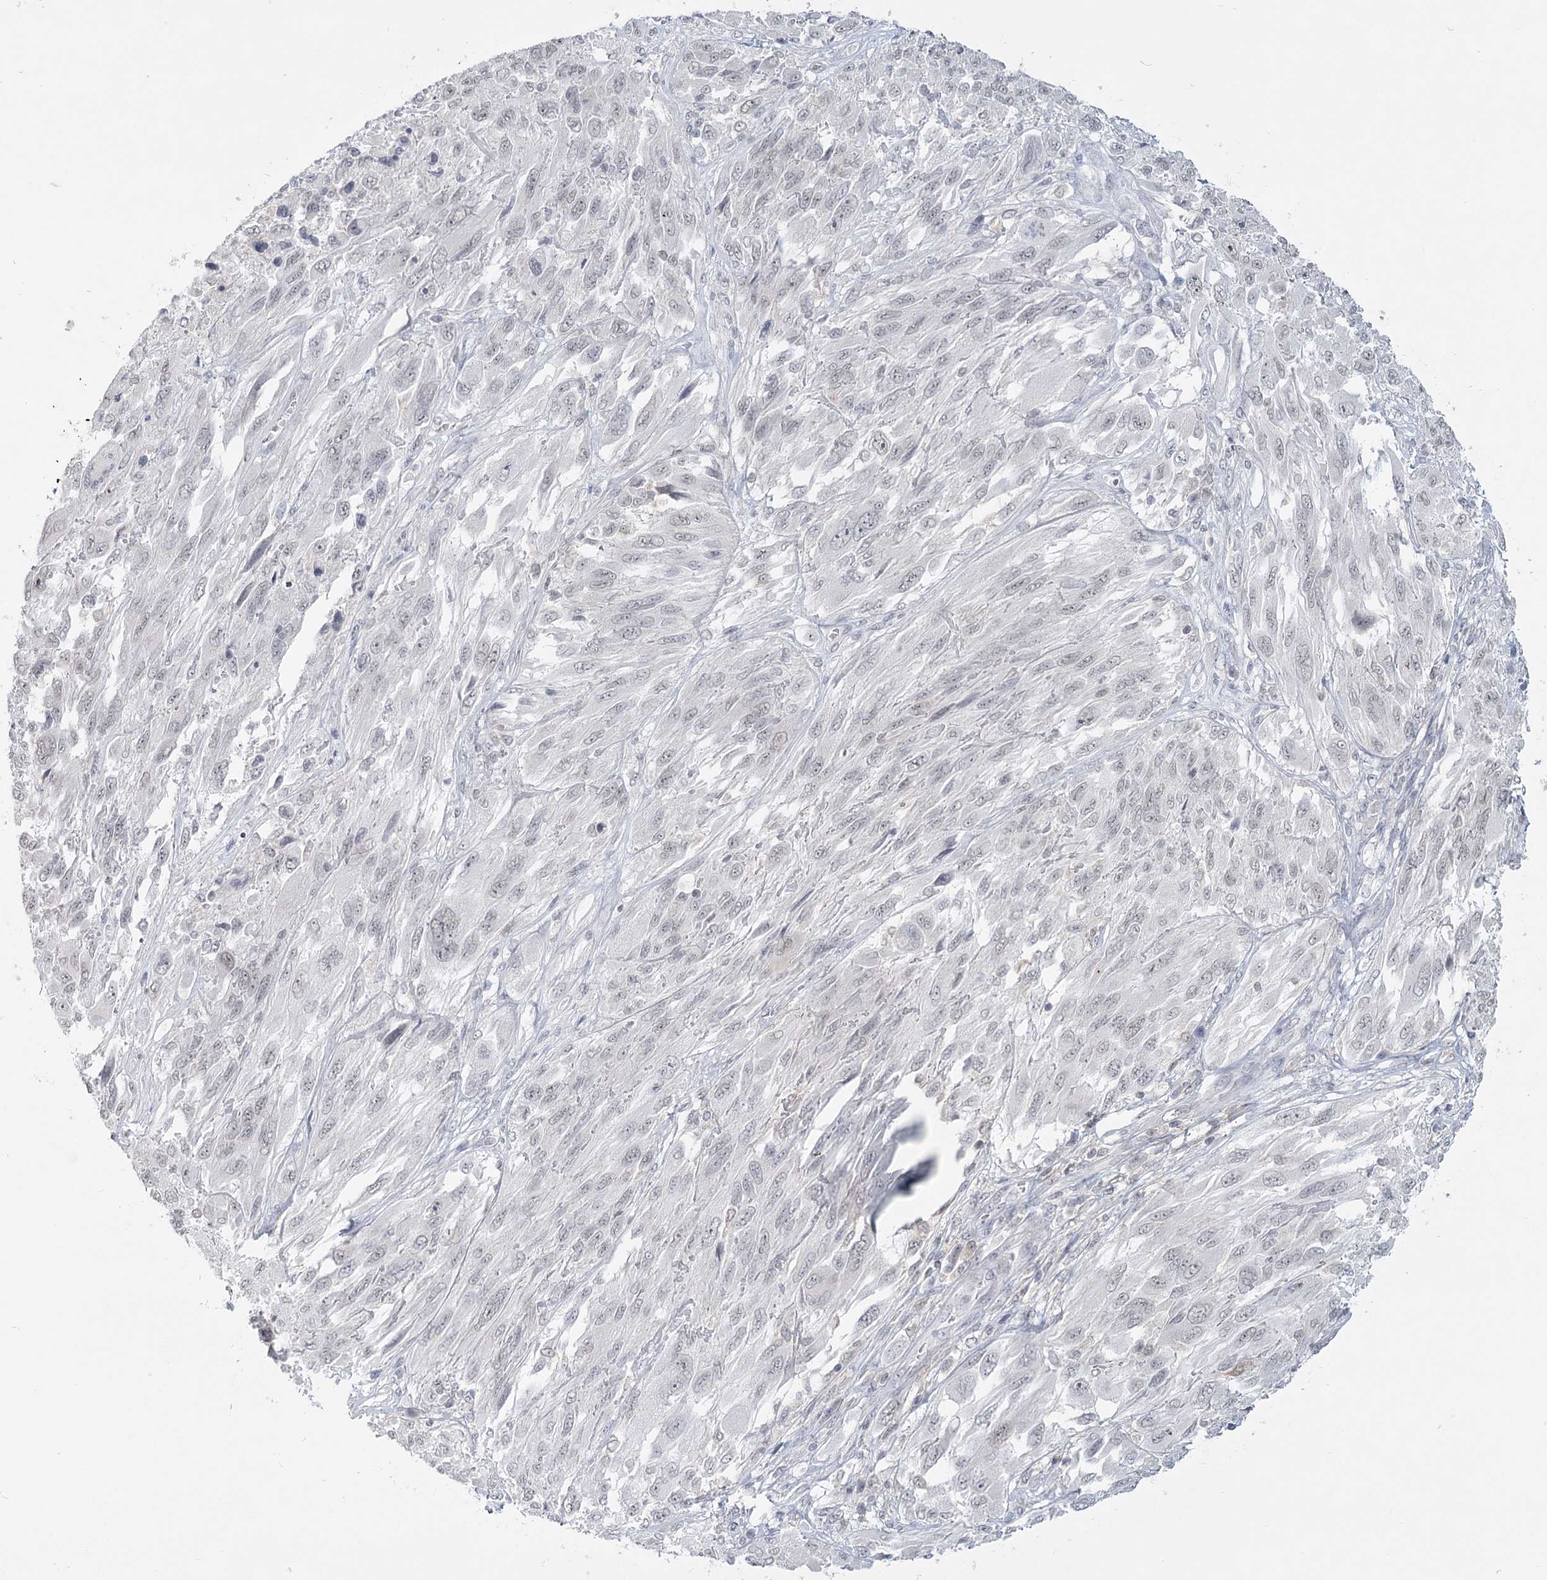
{"staining": {"intensity": "negative", "quantity": "none", "location": "none"}, "tissue": "melanoma", "cell_type": "Tumor cells", "image_type": "cancer", "snomed": [{"axis": "morphology", "description": "Malignant melanoma, NOS"}, {"axis": "topography", "description": "Skin"}], "caption": "The immunohistochemistry histopathology image has no significant positivity in tumor cells of melanoma tissue.", "gene": "TMEM70", "patient": {"sex": "female", "age": 91}}